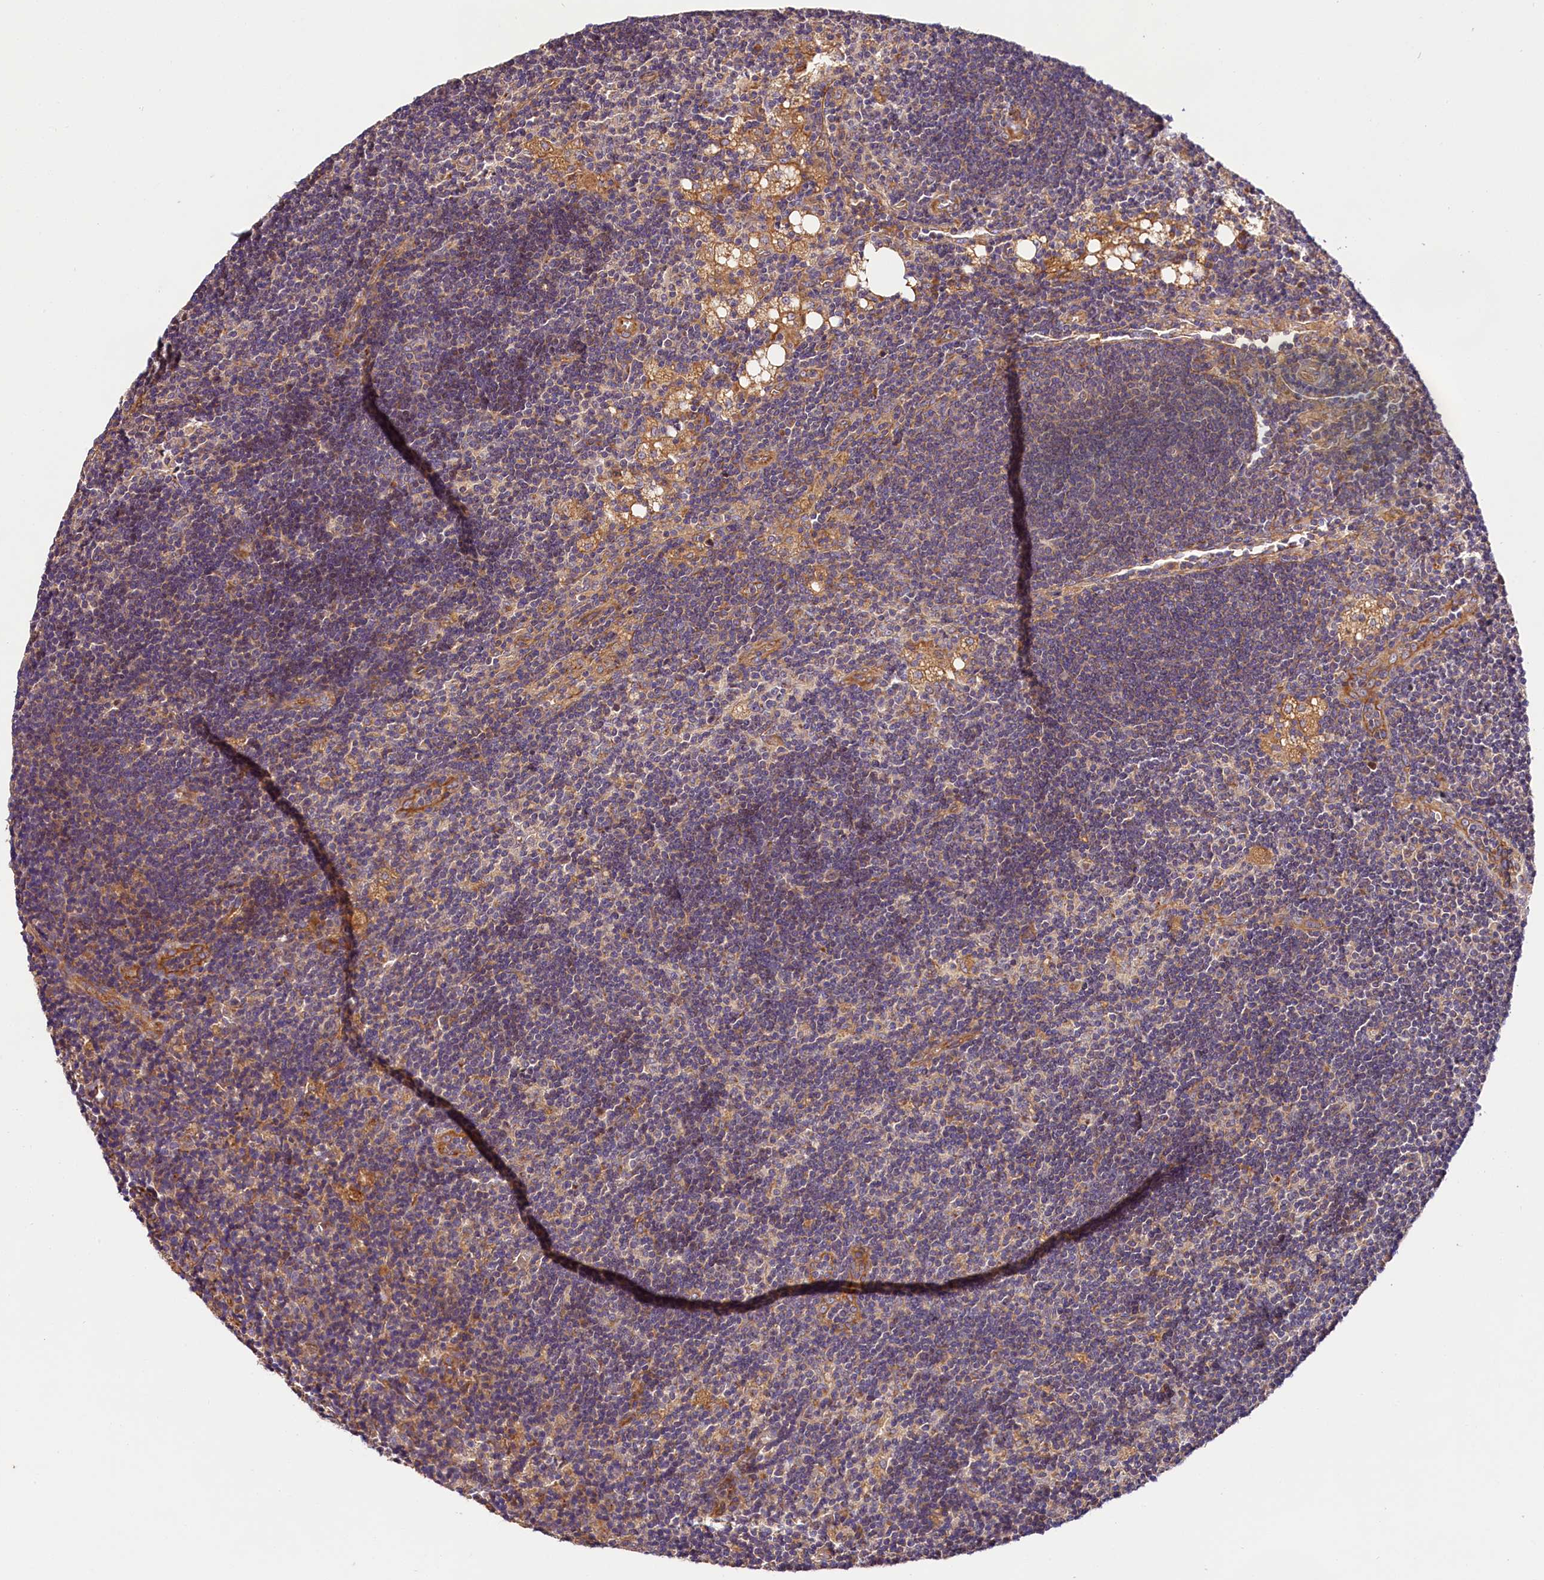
{"staining": {"intensity": "negative", "quantity": "none", "location": "none"}, "tissue": "lymph node", "cell_type": "Germinal center cells", "image_type": "normal", "snomed": [{"axis": "morphology", "description": "Normal tissue, NOS"}, {"axis": "topography", "description": "Lymph node"}], "caption": "Immunohistochemistry of unremarkable lymph node reveals no expression in germinal center cells.", "gene": "SPG11", "patient": {"sex": "male", "age": 24}}